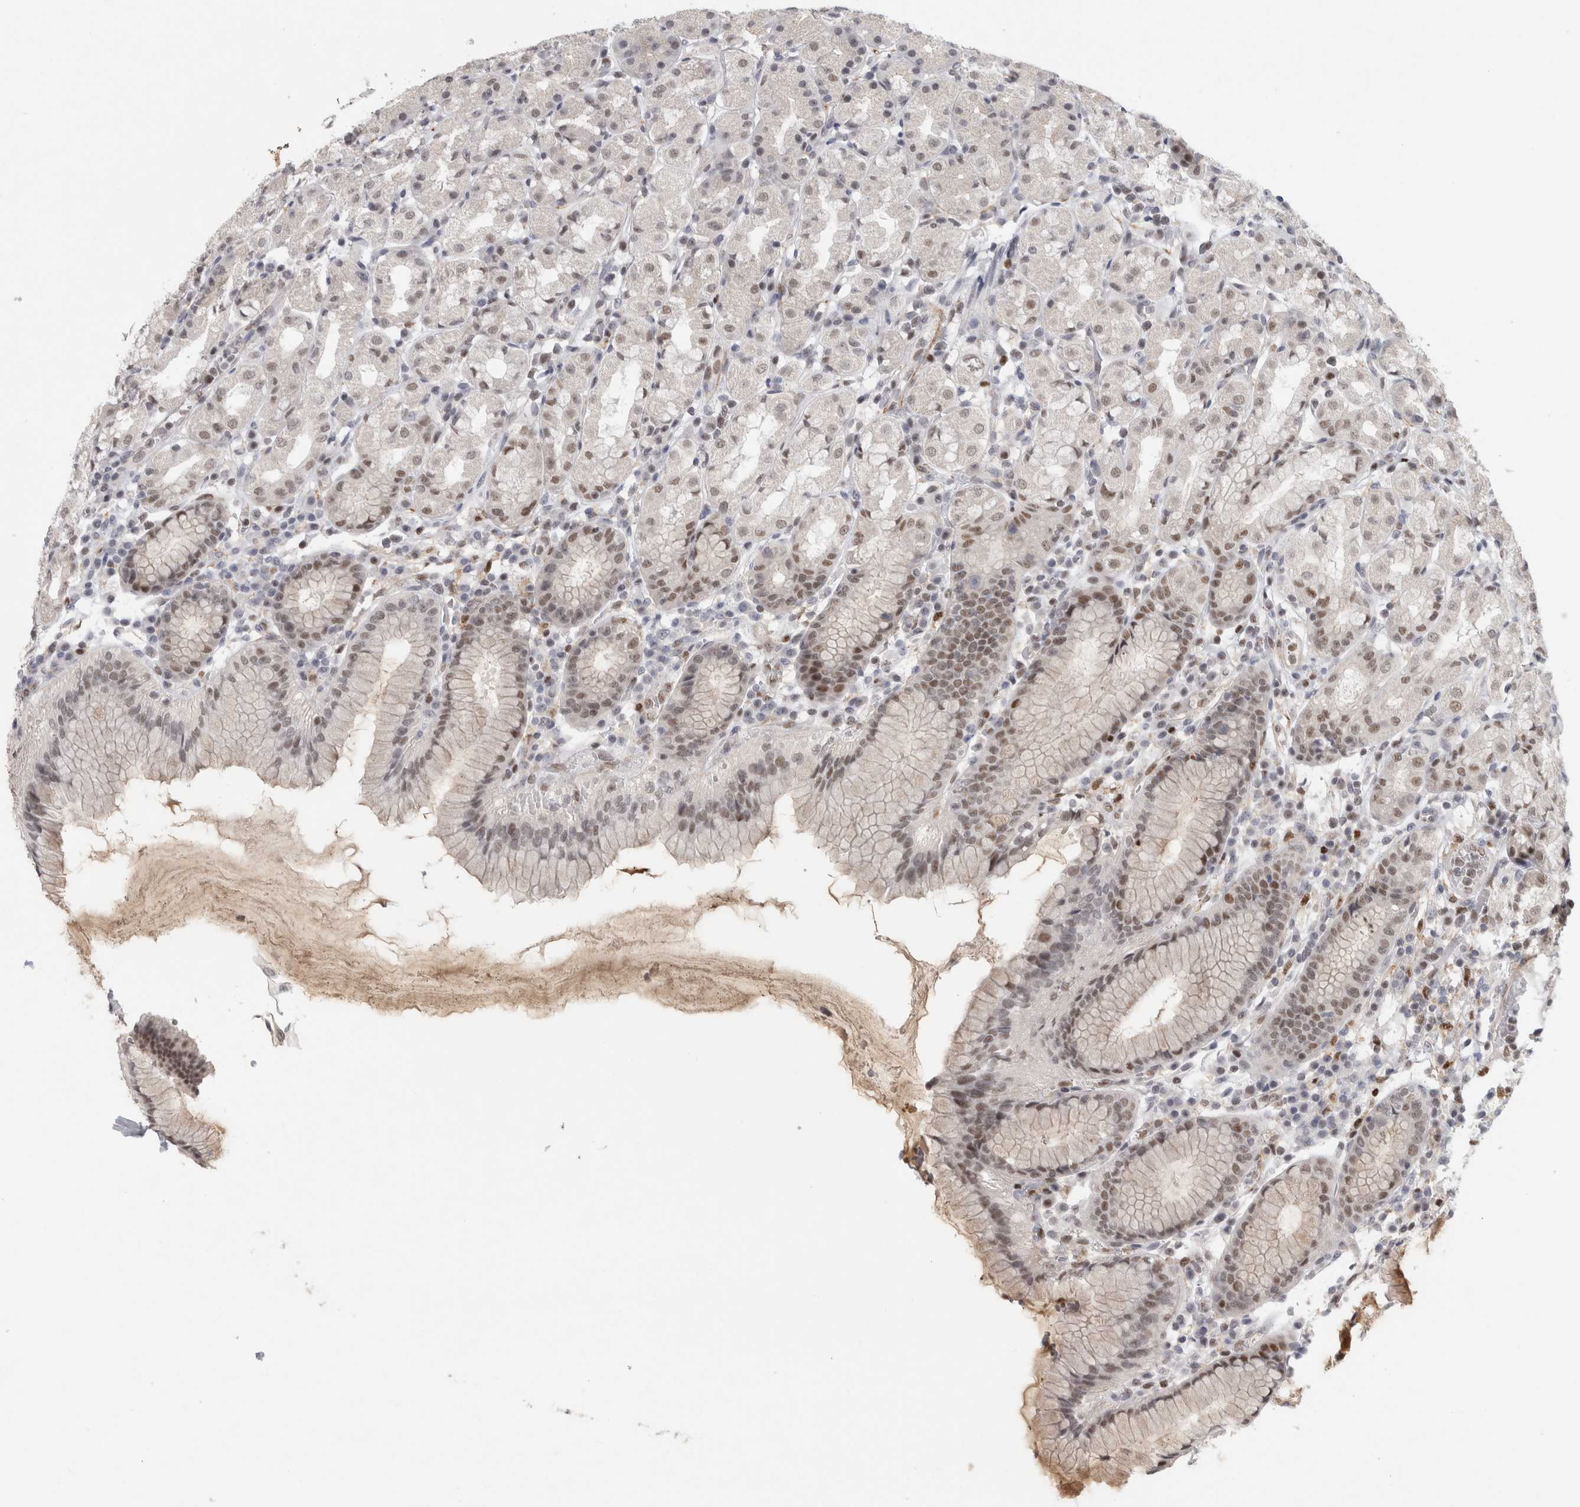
{"staining": {"intensity": "moderate", "quantity": "25%-75%", "location": "nuclear"}, "tissue": "stomach", "cell_type": "Glandular cells", "image_type": "normal", "snomed": [{"axis": "morphology", "description": "Normal tissue, NOS"}, {"axis": "topography", "description": "Stomach, lower"}], "caption": "Stomach stained with a protein marker exhibits moderate staining in glandular cells.", "gene": "SRARP", "patient": {"sex": "female", "age": 56}}